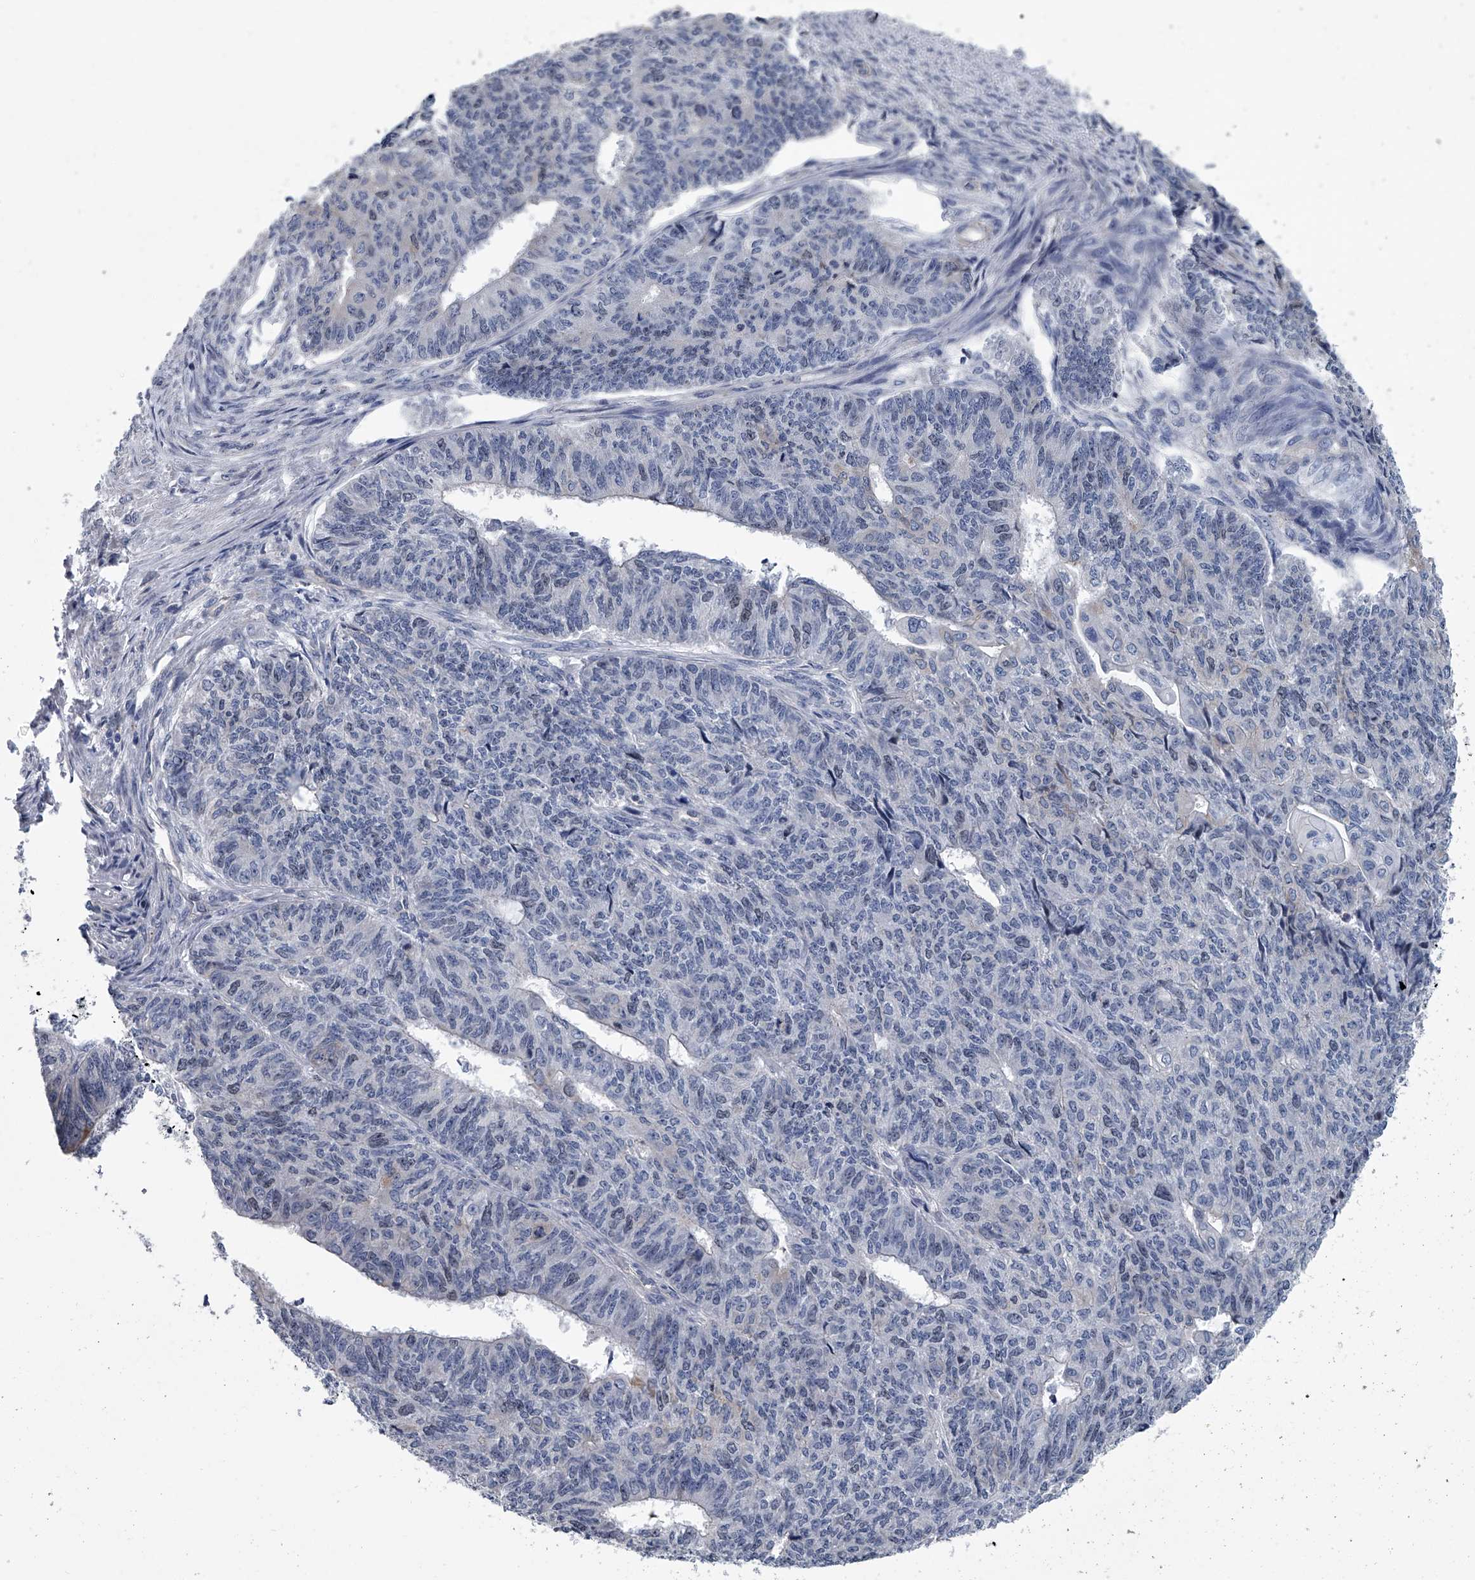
{"staining": {"intensity": "negative", "quantity": "none", "location": "none"}, "tissue": "endometrial cancer", "cell_type": "Tumor cells", "image_type": "cancer", "snomed": [{"axis": "morphology", "description": "Adenocarcinoma, NOS"}, {"axis": "topography", "description": "Endometrium"}], "caption": "This is an immunohistochemistry histopathology image of human endometrial adenocarcinoma. There is no positivity in tumor cells.", "gene": "ABCG1", "patient": {"sex": "female", "age": 32}}